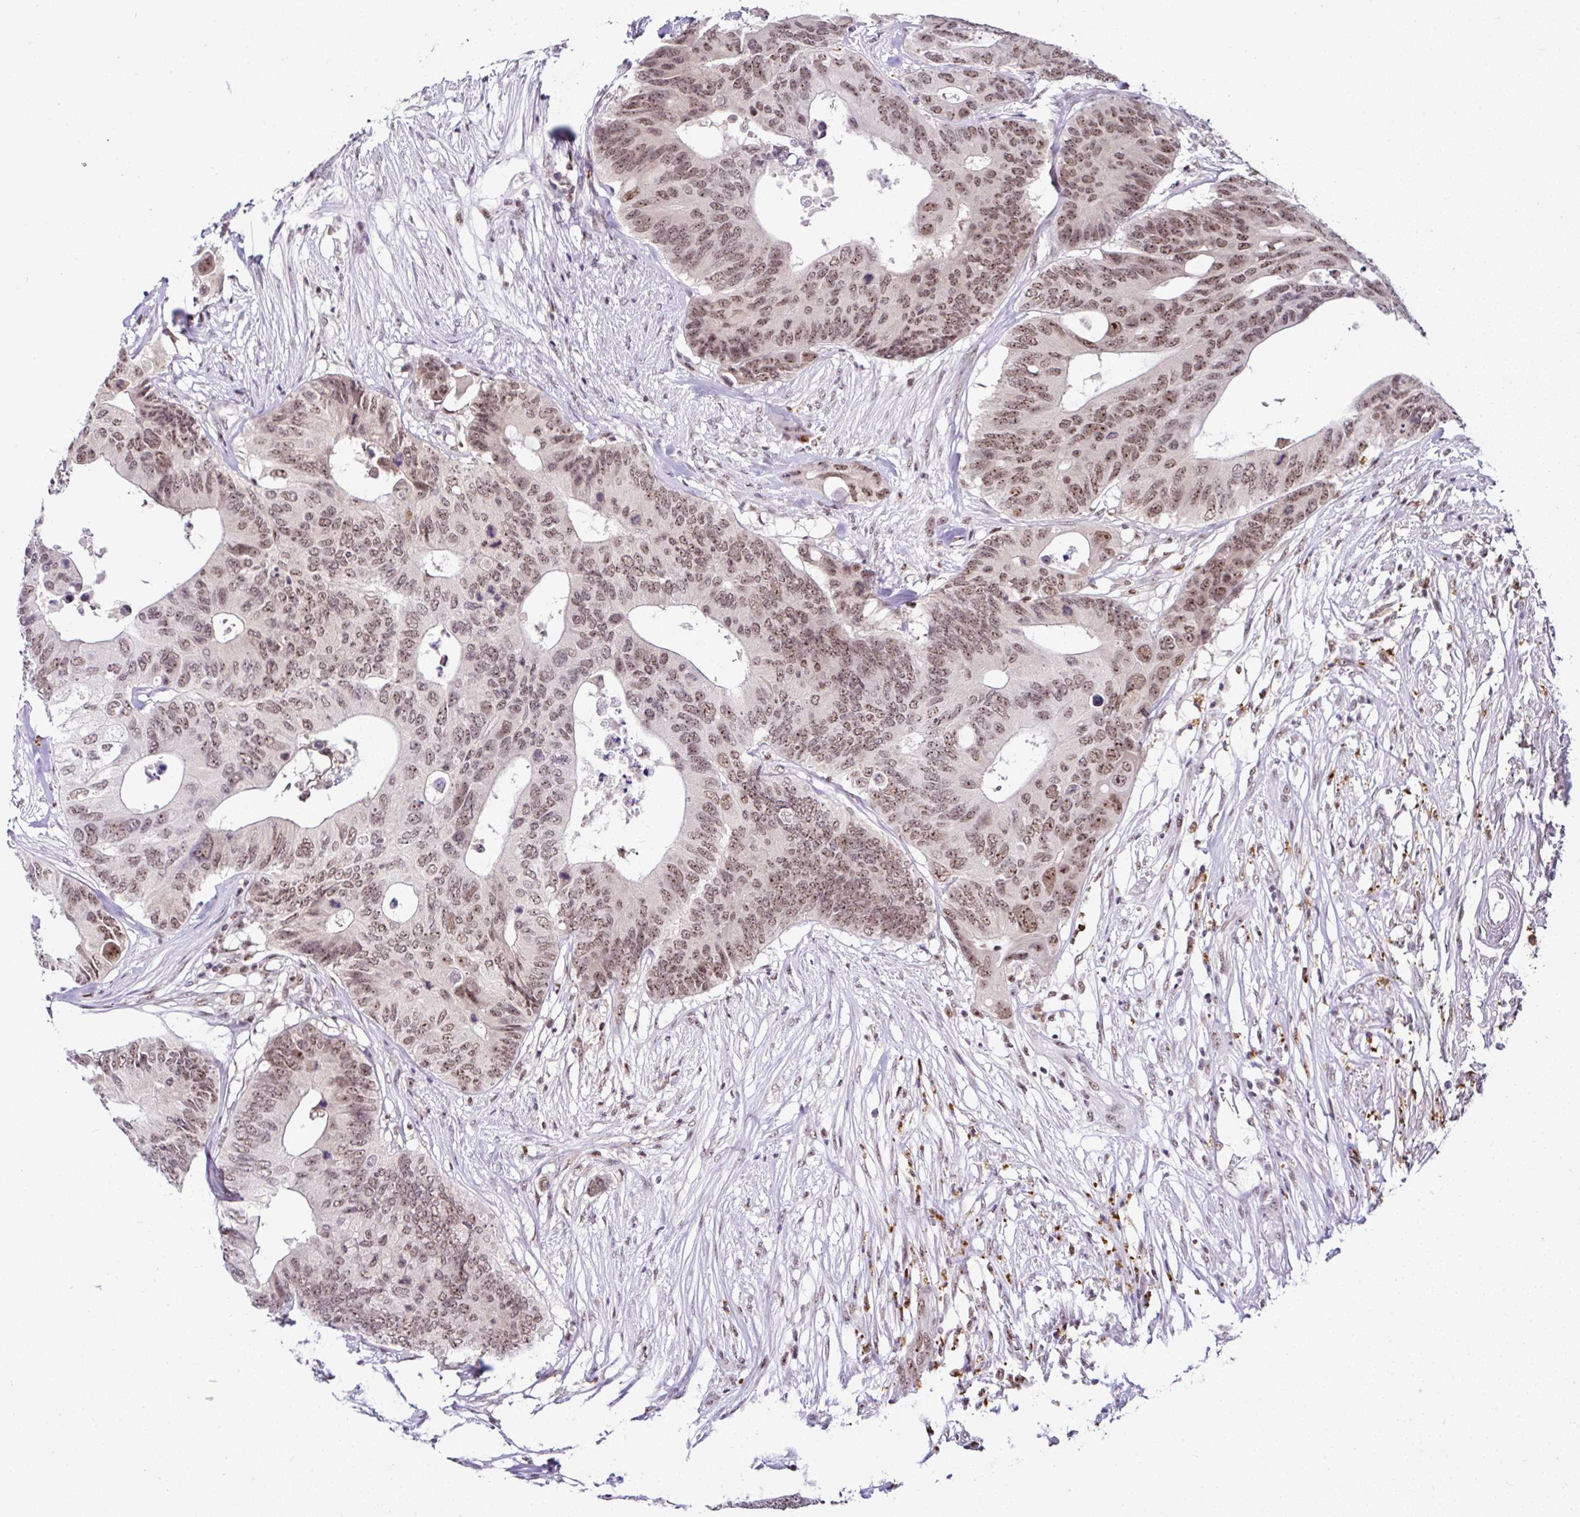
{"staining": {"intensity": "moderate", "quantity": ">75%", "location": "nuclear"}, "tissue": "colorectal cancer", "cell_type": "Tumor cells", "image_type": "cancer", "snomed": [{"axis": "morphology", "description": "Adenocarcinoma, NOS"}, {"axis": "topography", "description": "Colon"}], "caption": "An image of colorectal cancer stained for a protein shows moderate nuclear brown staining in tumor cells.", "gene": "PTPN2", "patient": {"sex": "male", "age": 71}}